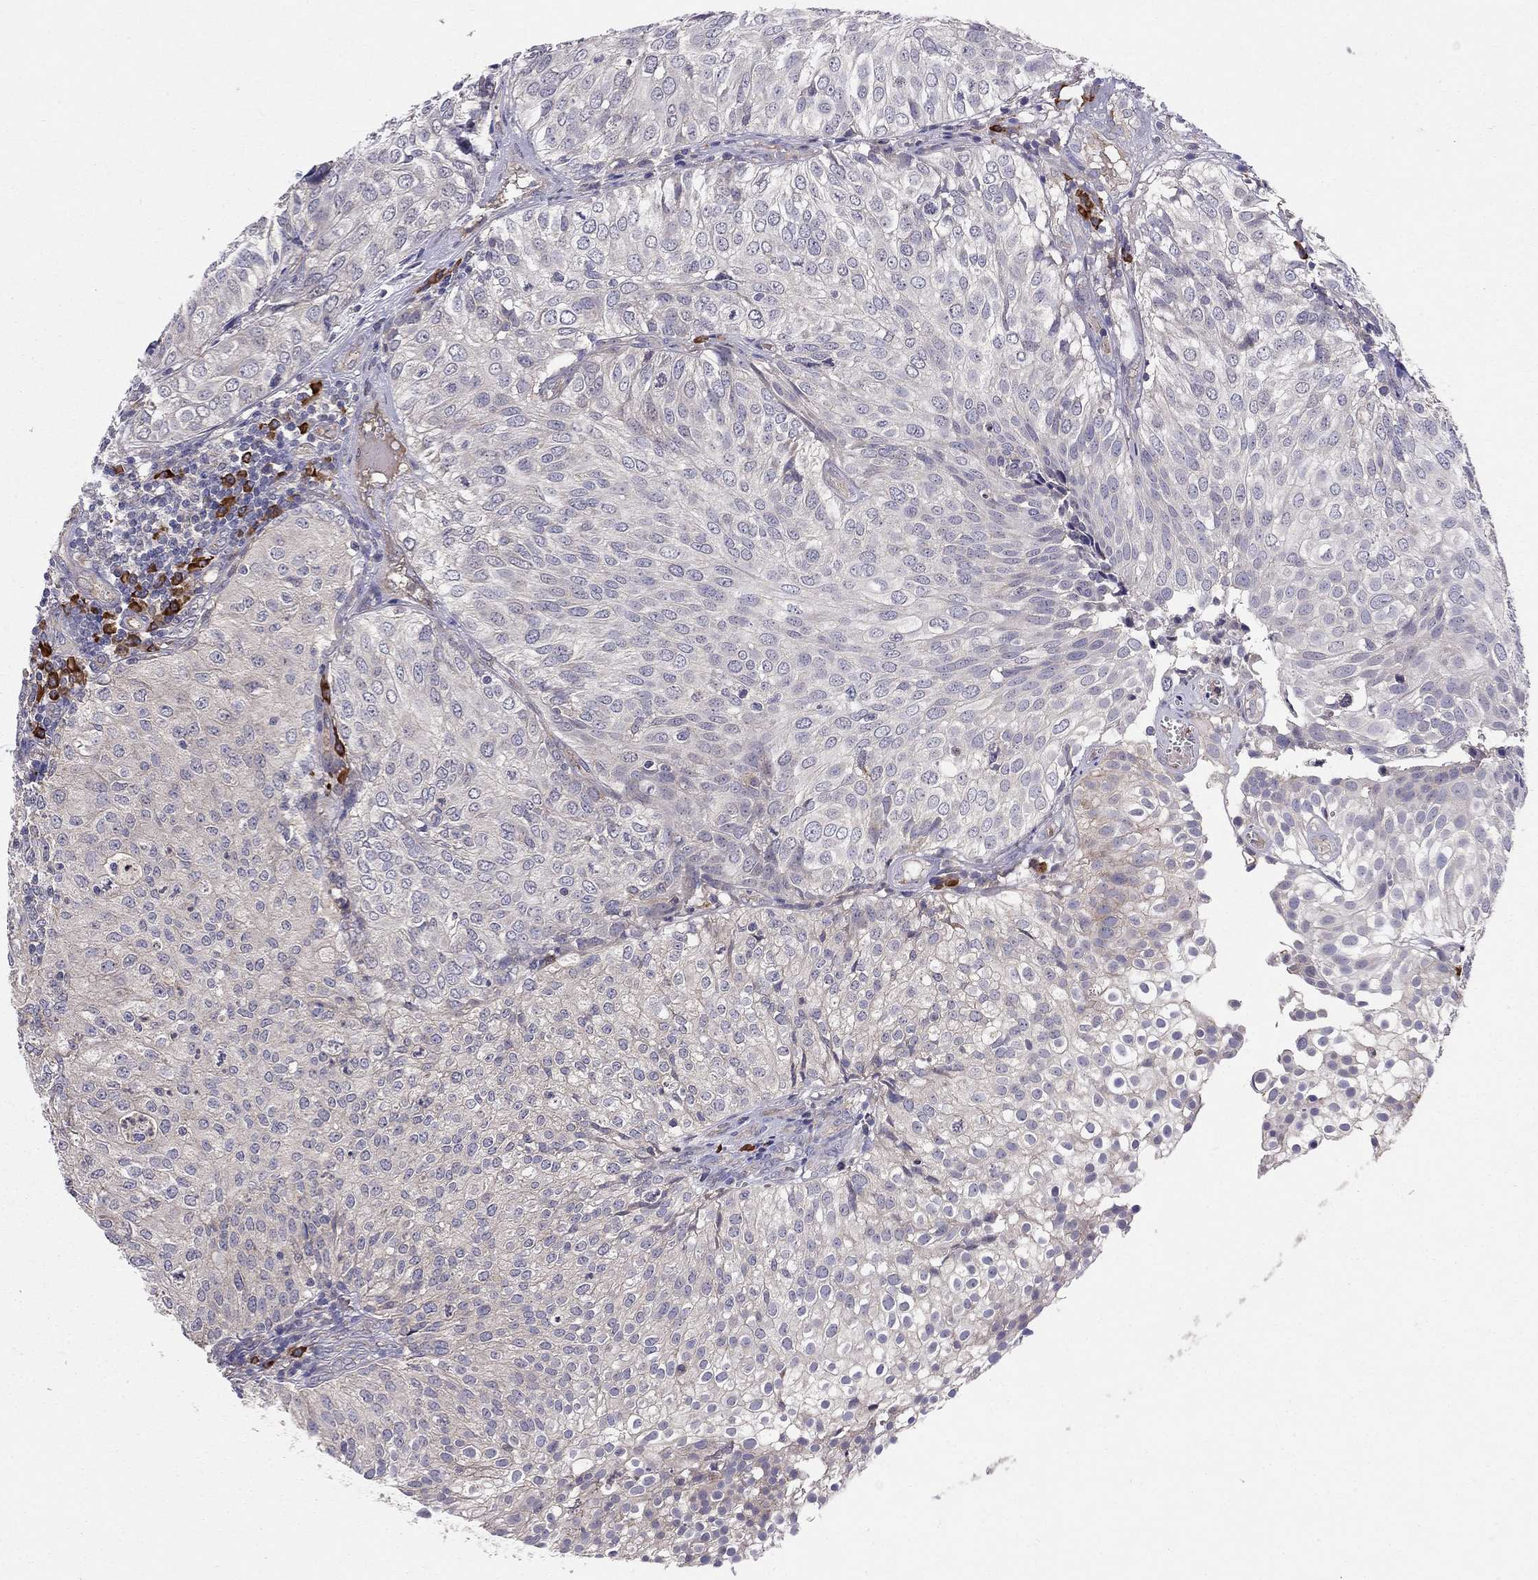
{"staining": {"intensity": "weak", "quantity": "<25%", "location": "cytoplasmic/membranous"}, "tissue": "urothelial cancer", "cell_type": "Tumor cells", "image_type": "cancer", "snomed": [{"axis": "morphology", "description": "Urothelial carcinoma, High grade"}, {"axis": "topography", "description": "Urinary bladder"}], "caption": "The immunohistochemistry (IHC) micrograph has no significant staining in tumor cells of high-grade urothelial carcinoma tissue.", "gene": "PIK3CG", "patient": {"sex": "female", "age": 79}}